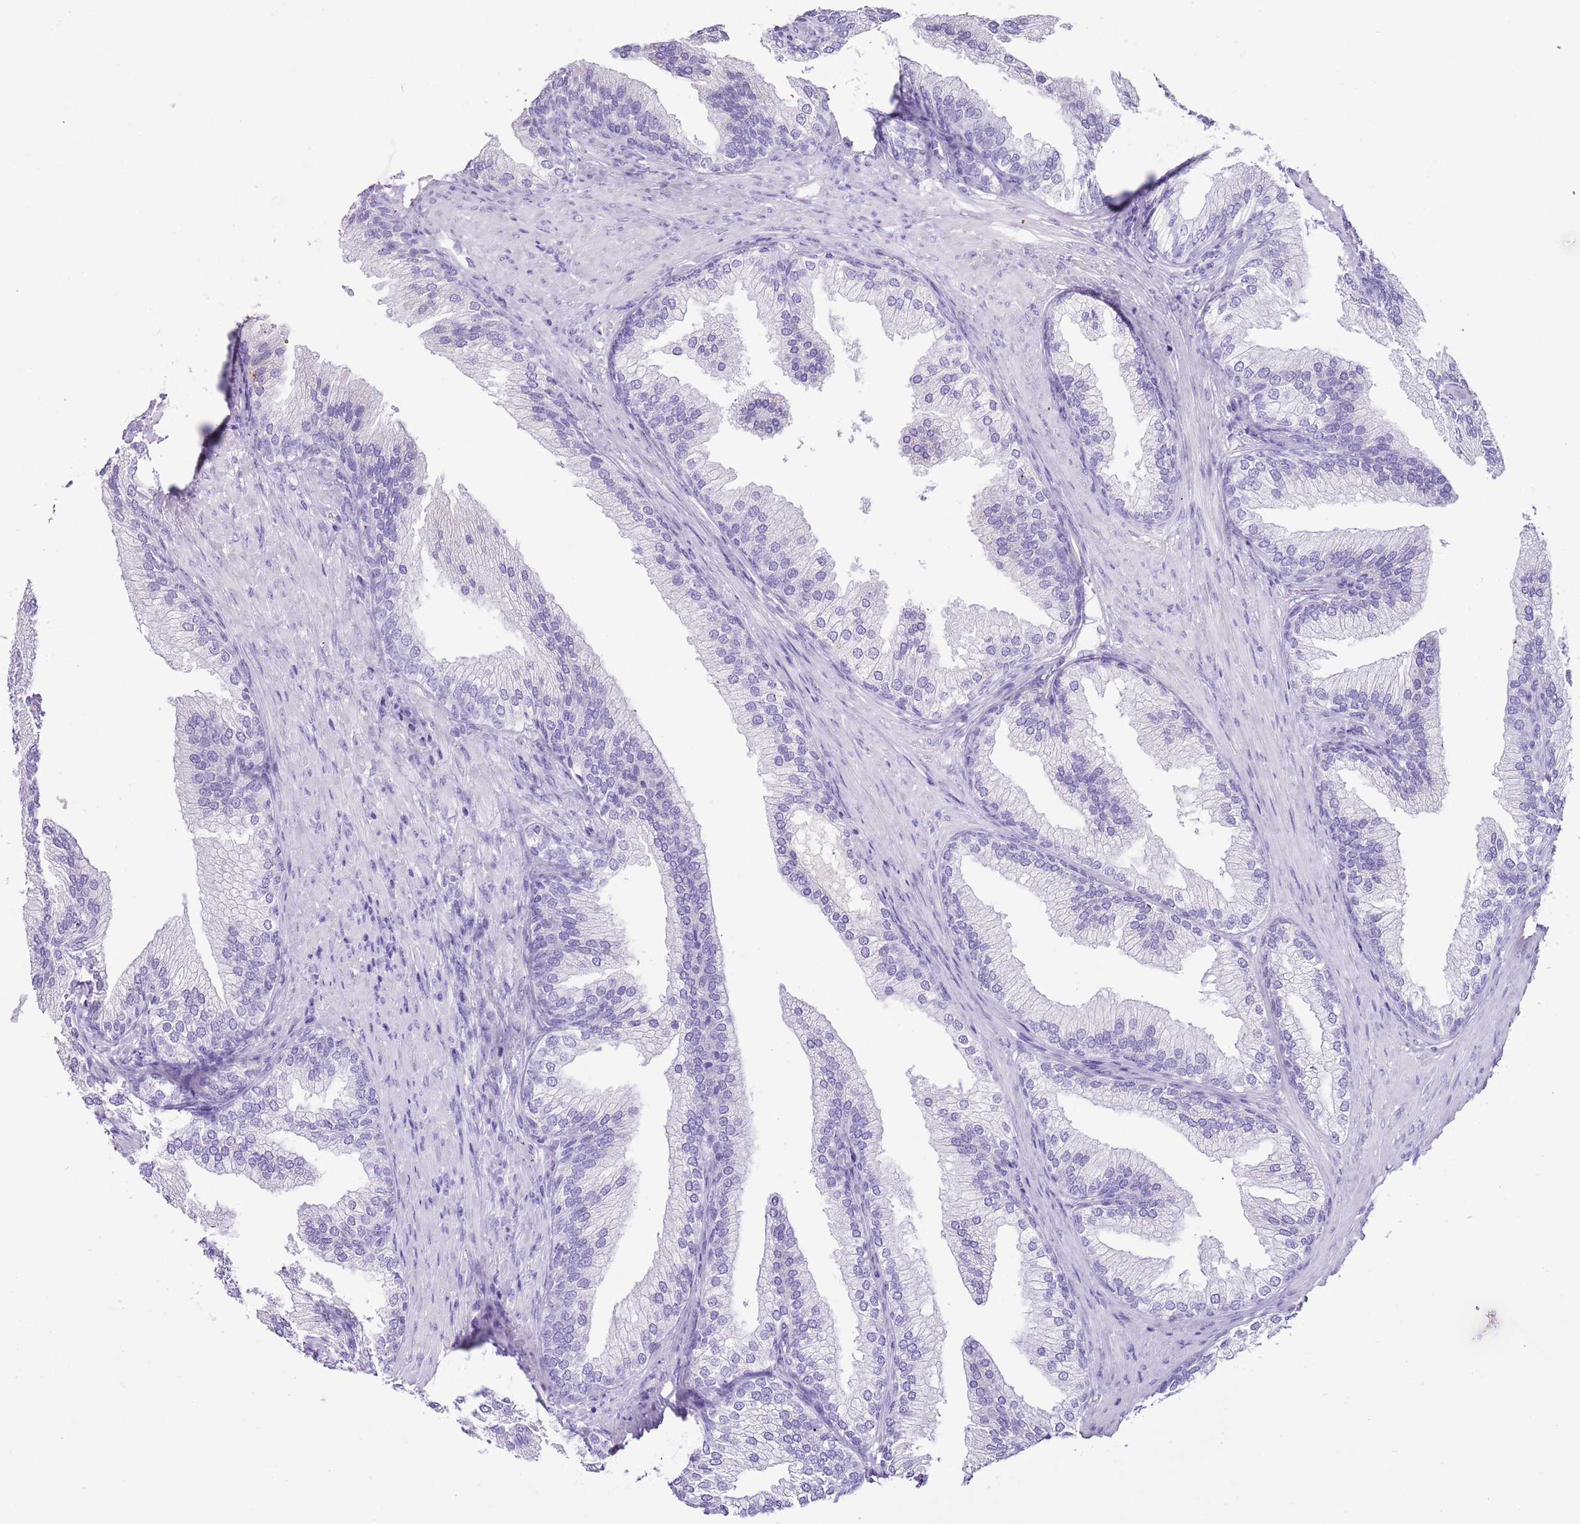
{"staining": {"intensity": "negative", "quantity": "none", "location": "none"}, "tissue": "prostate", "cell_type": "Glandular cells", "image_type": "normal", "snomed": [{"axis": "morphology", "description": "Normal tissue, NOS"}, {"axis": "topography", "description": "Prostate"}], "caption": "Glandular cells show no significant protein staining in normal prostate.", "gene": "IGKV3", "patient": {"sex": "male", "age": 76}}